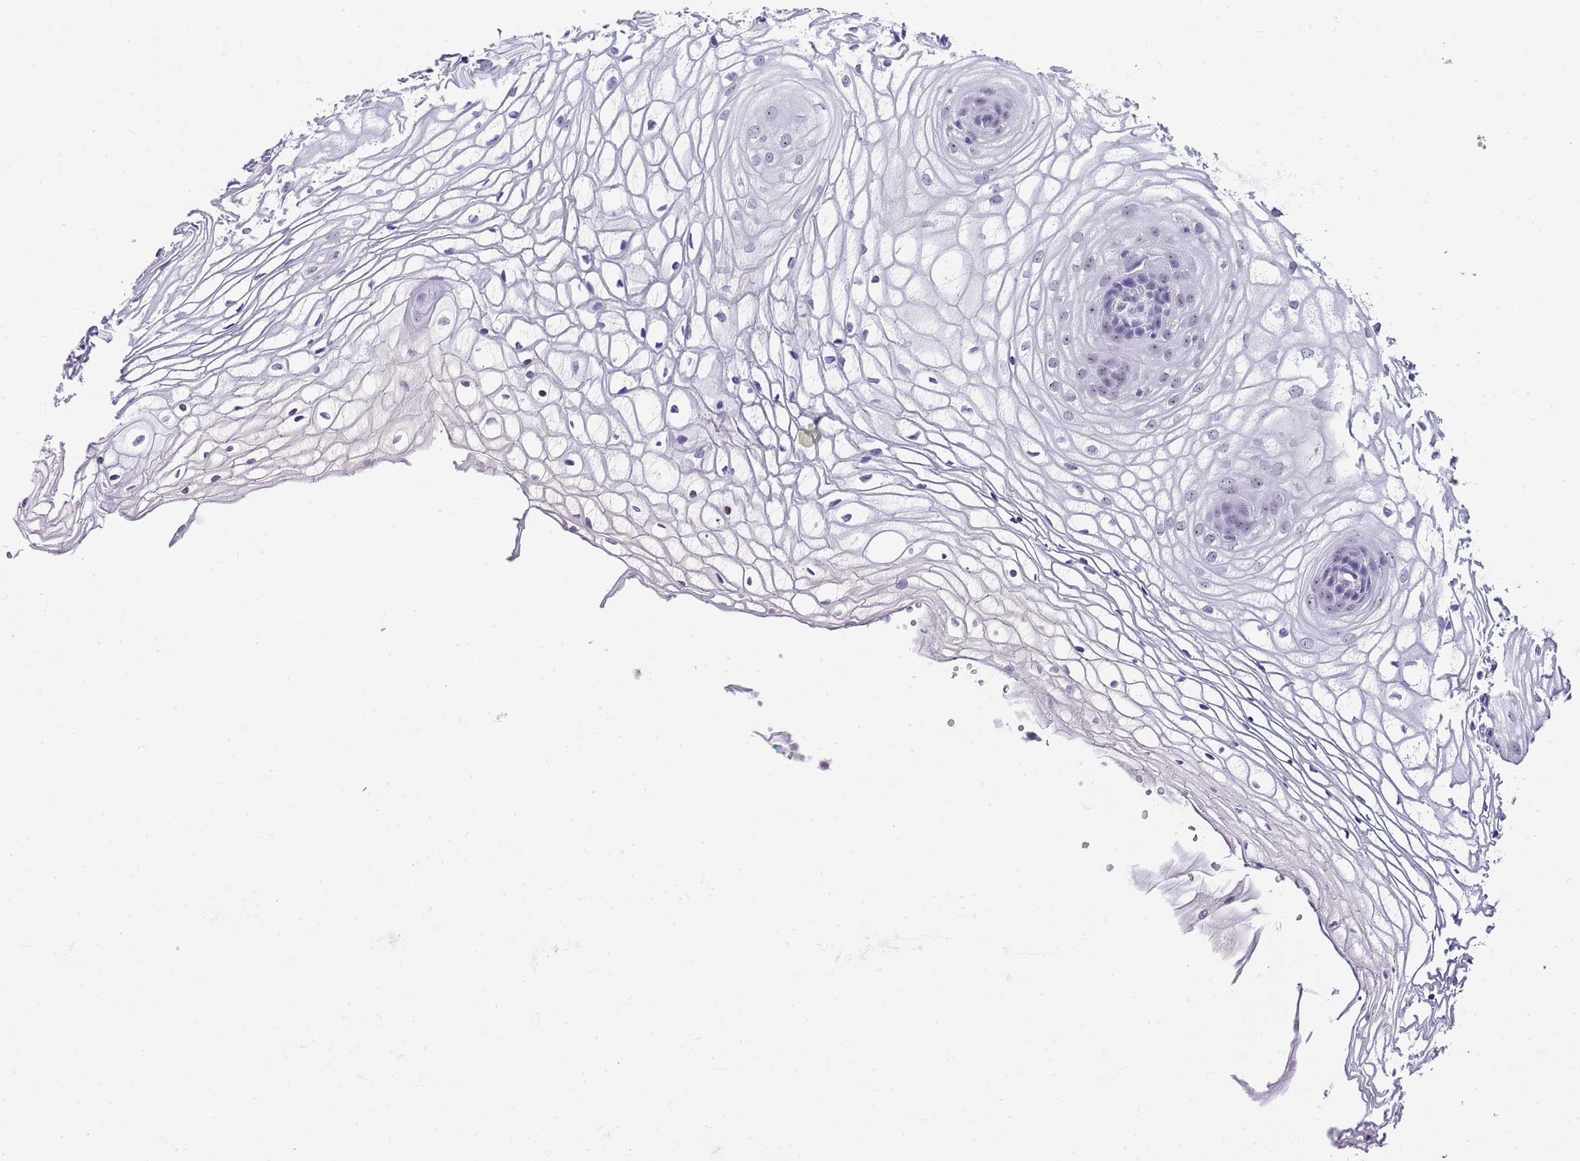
{"staining": {"intensity": "weak", "quantity": "<25%", "location": "nuclear"}, "tissue": "vagina", "cell_type": "Squamous epithelial cells", "image_type": "normal", "snomed": [{"axis": "morphology", "description": "Normal tissue, NOS"}, {"axis": "topography", "description": "Vagina"}], "caption": "DAB (3,3'-diaminobenzidine) immunohistochemical staining of benign vagina shows no significant positivity in squamous epithelial cells.", "gene": "NOP56", "patient": {"sex": "female", "age": 34}}